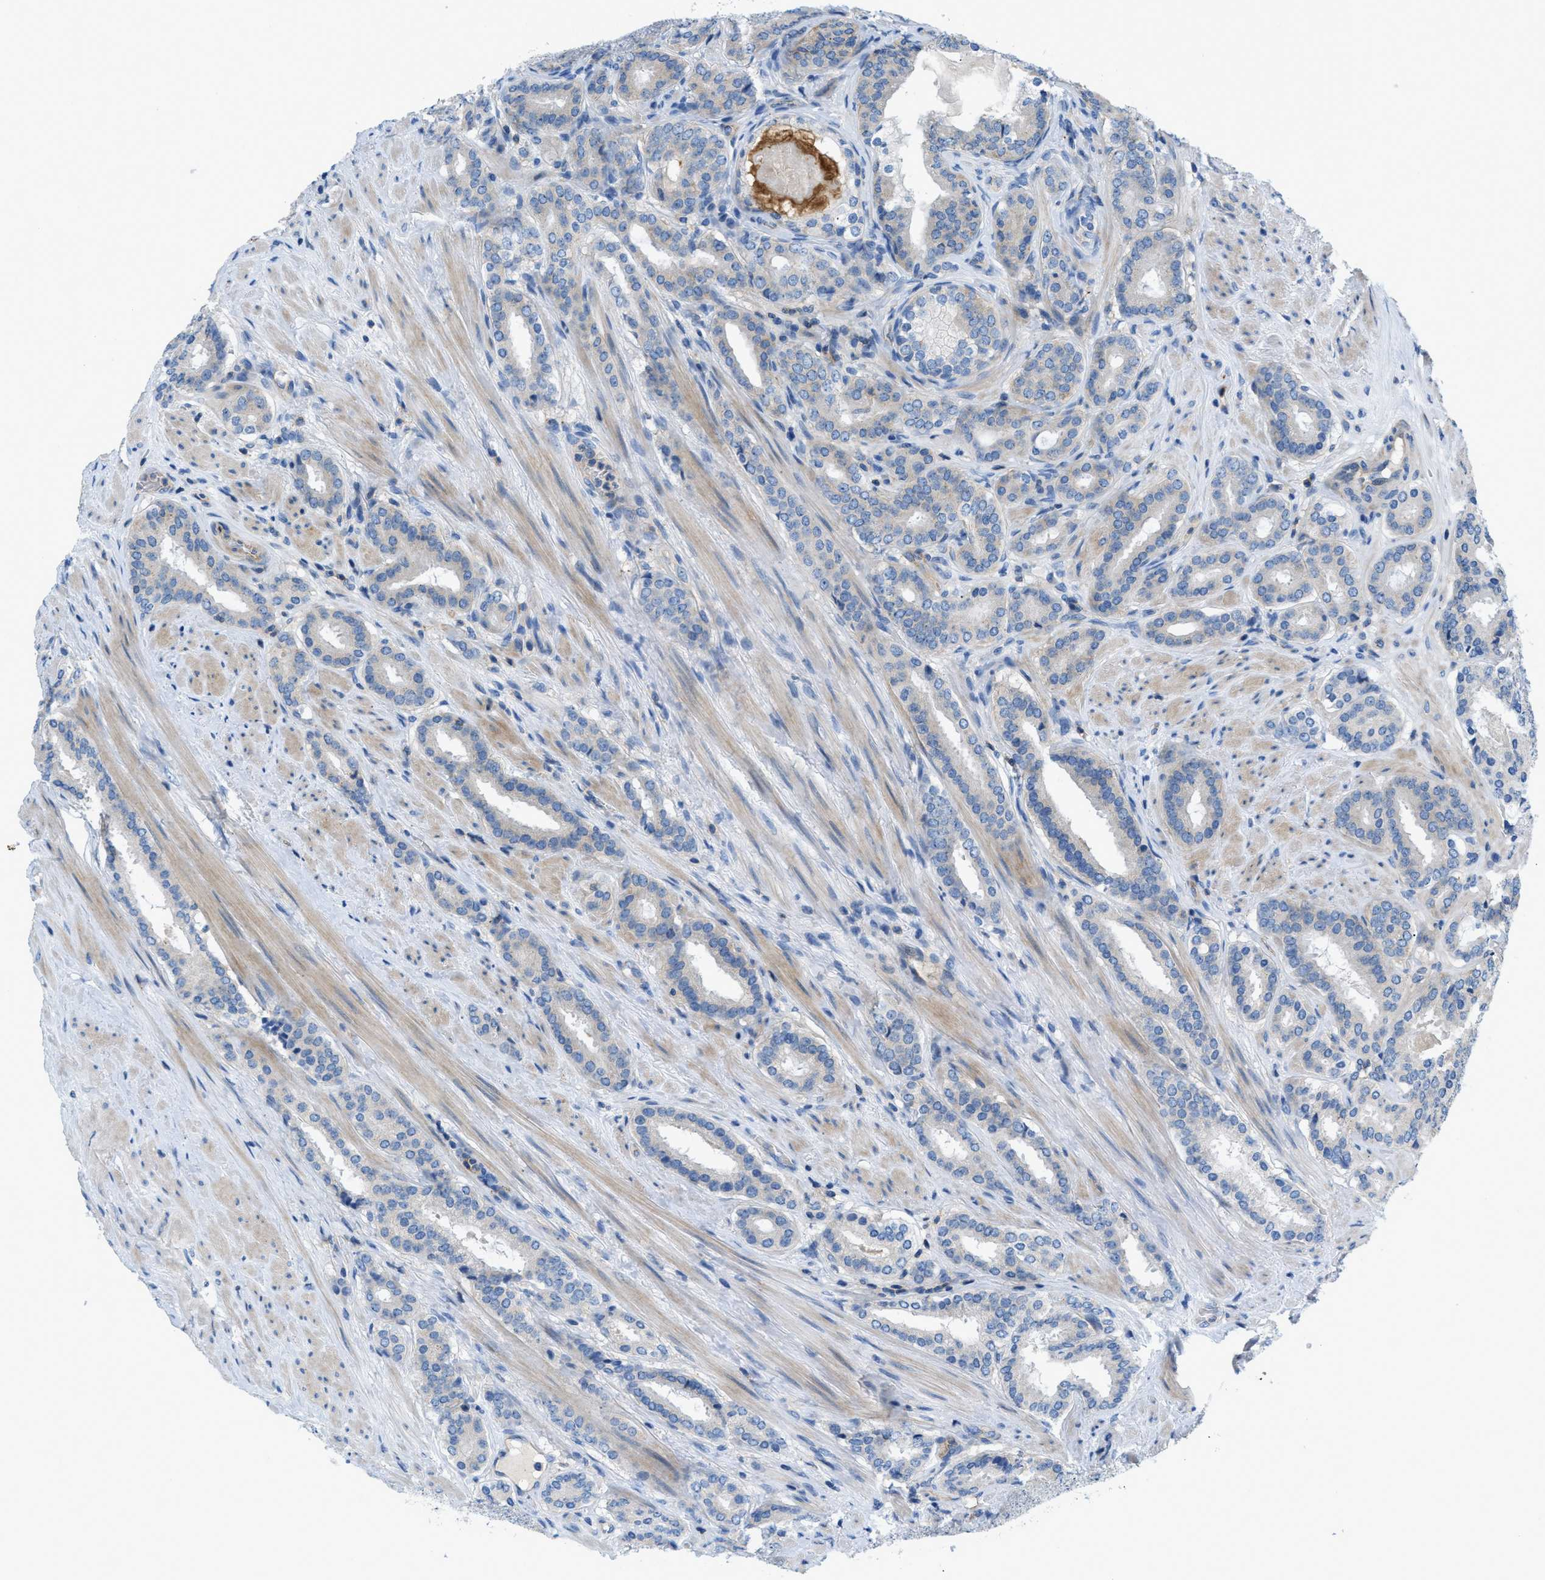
{"staining": {"intensity": "negative", "quantity": "none", "location": "none"}, "tissue": "prostate cancer", "cell_type": "Tumor cells", "image_type": "cancer", "snomed": [{"axis": "morphology", "description": "Adenocarcinoma, Low grade"}, {"axis": "topography", "description": "Prostate"}], "caption": "Tumor cells are negative for brown protein staining in prostate low-grade adenocarcinoma.", "gene": "ORAI1", "patient": {"sex": "male", "age": 69}}